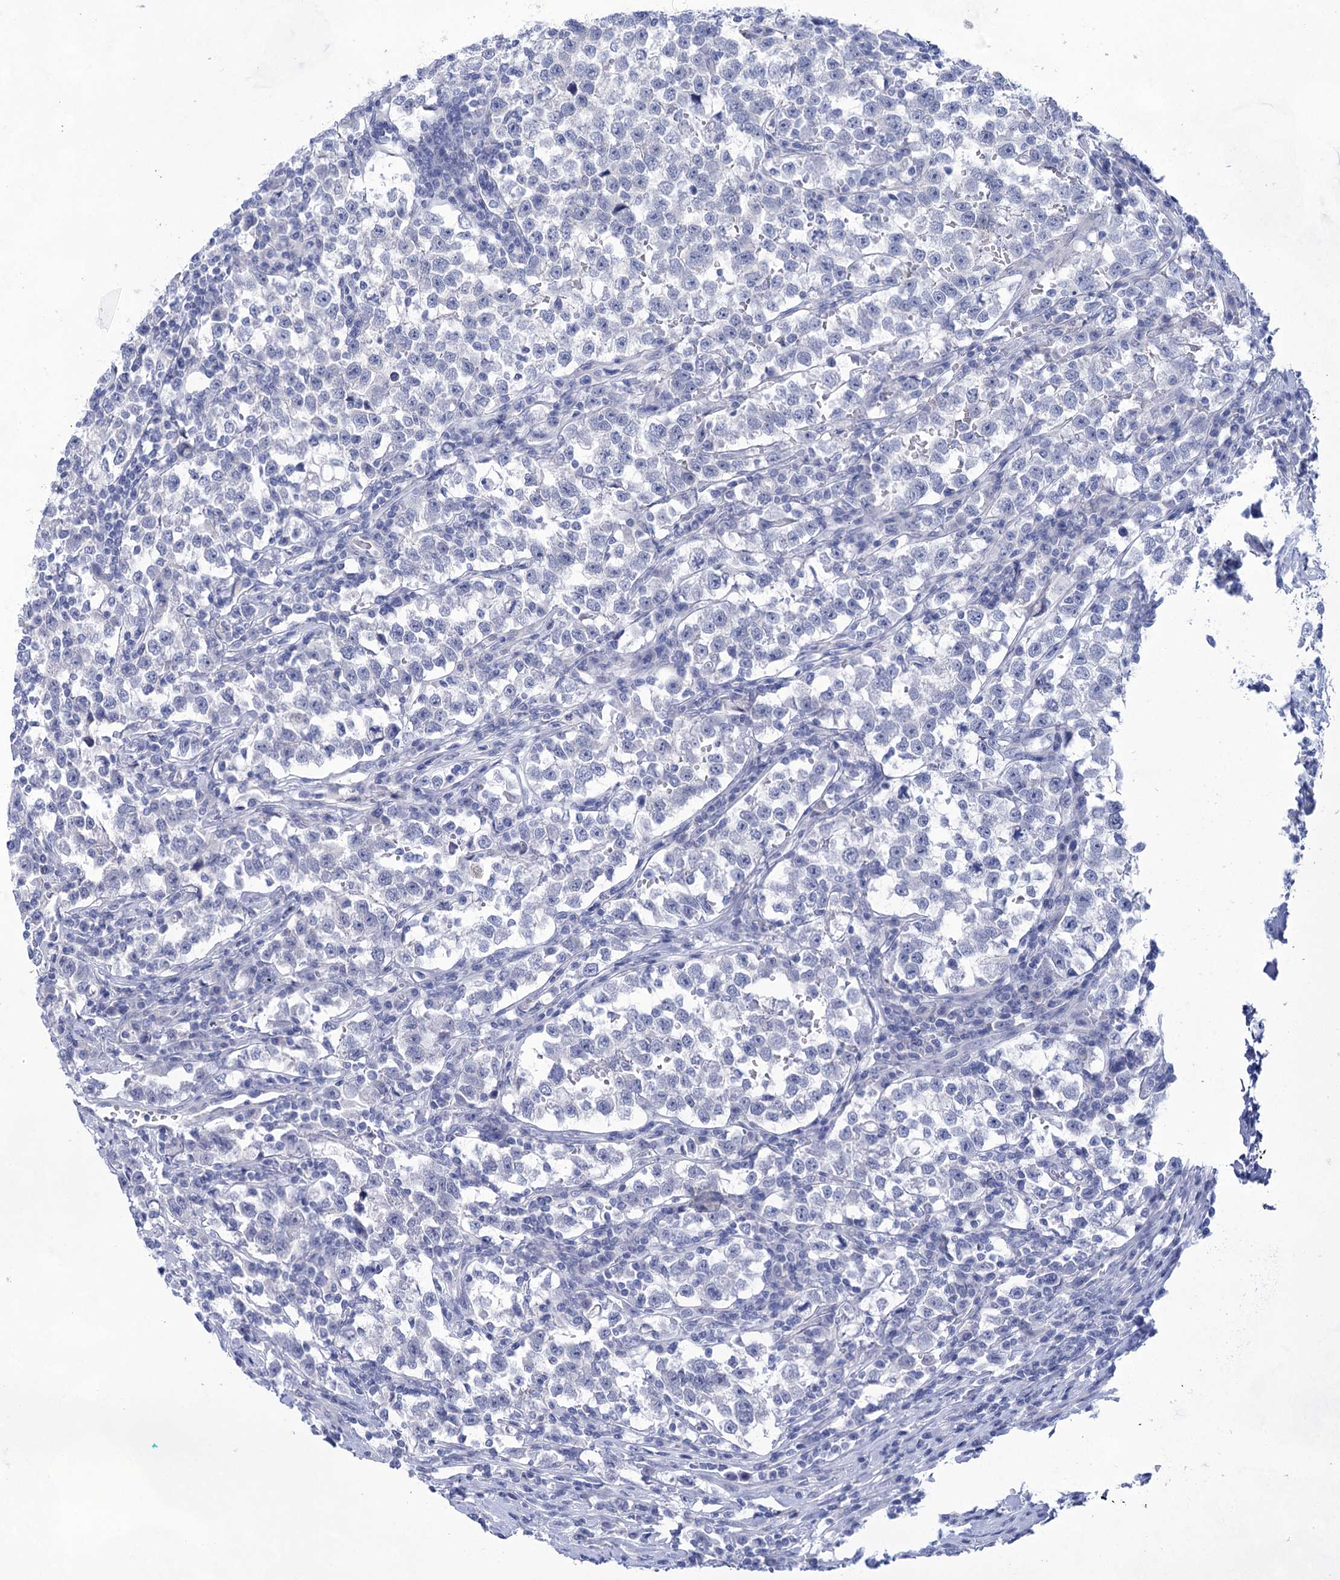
{"staining": {"intensity": "negative", "quantity": "none", "location": "none"}, "tissue": "testis cancer", "cell_type": "Tumor cells", "image_type": "cancer", "snomed": [{"axis": "morphology", "description": "Normal tissue, NOS"}, {"axis": "morphology", "description": "Seminoma, NOS"}, {"axis": "topography", "description": "Testis"}], "caption": "DAB (3,3'-diaminobenzidine) immunohistochemical staining of seminoma (testis) demonstrates no significant positivity in tumor cells.", "gene": "LALBA", "patient": {"sex": "male", "age": 43}}